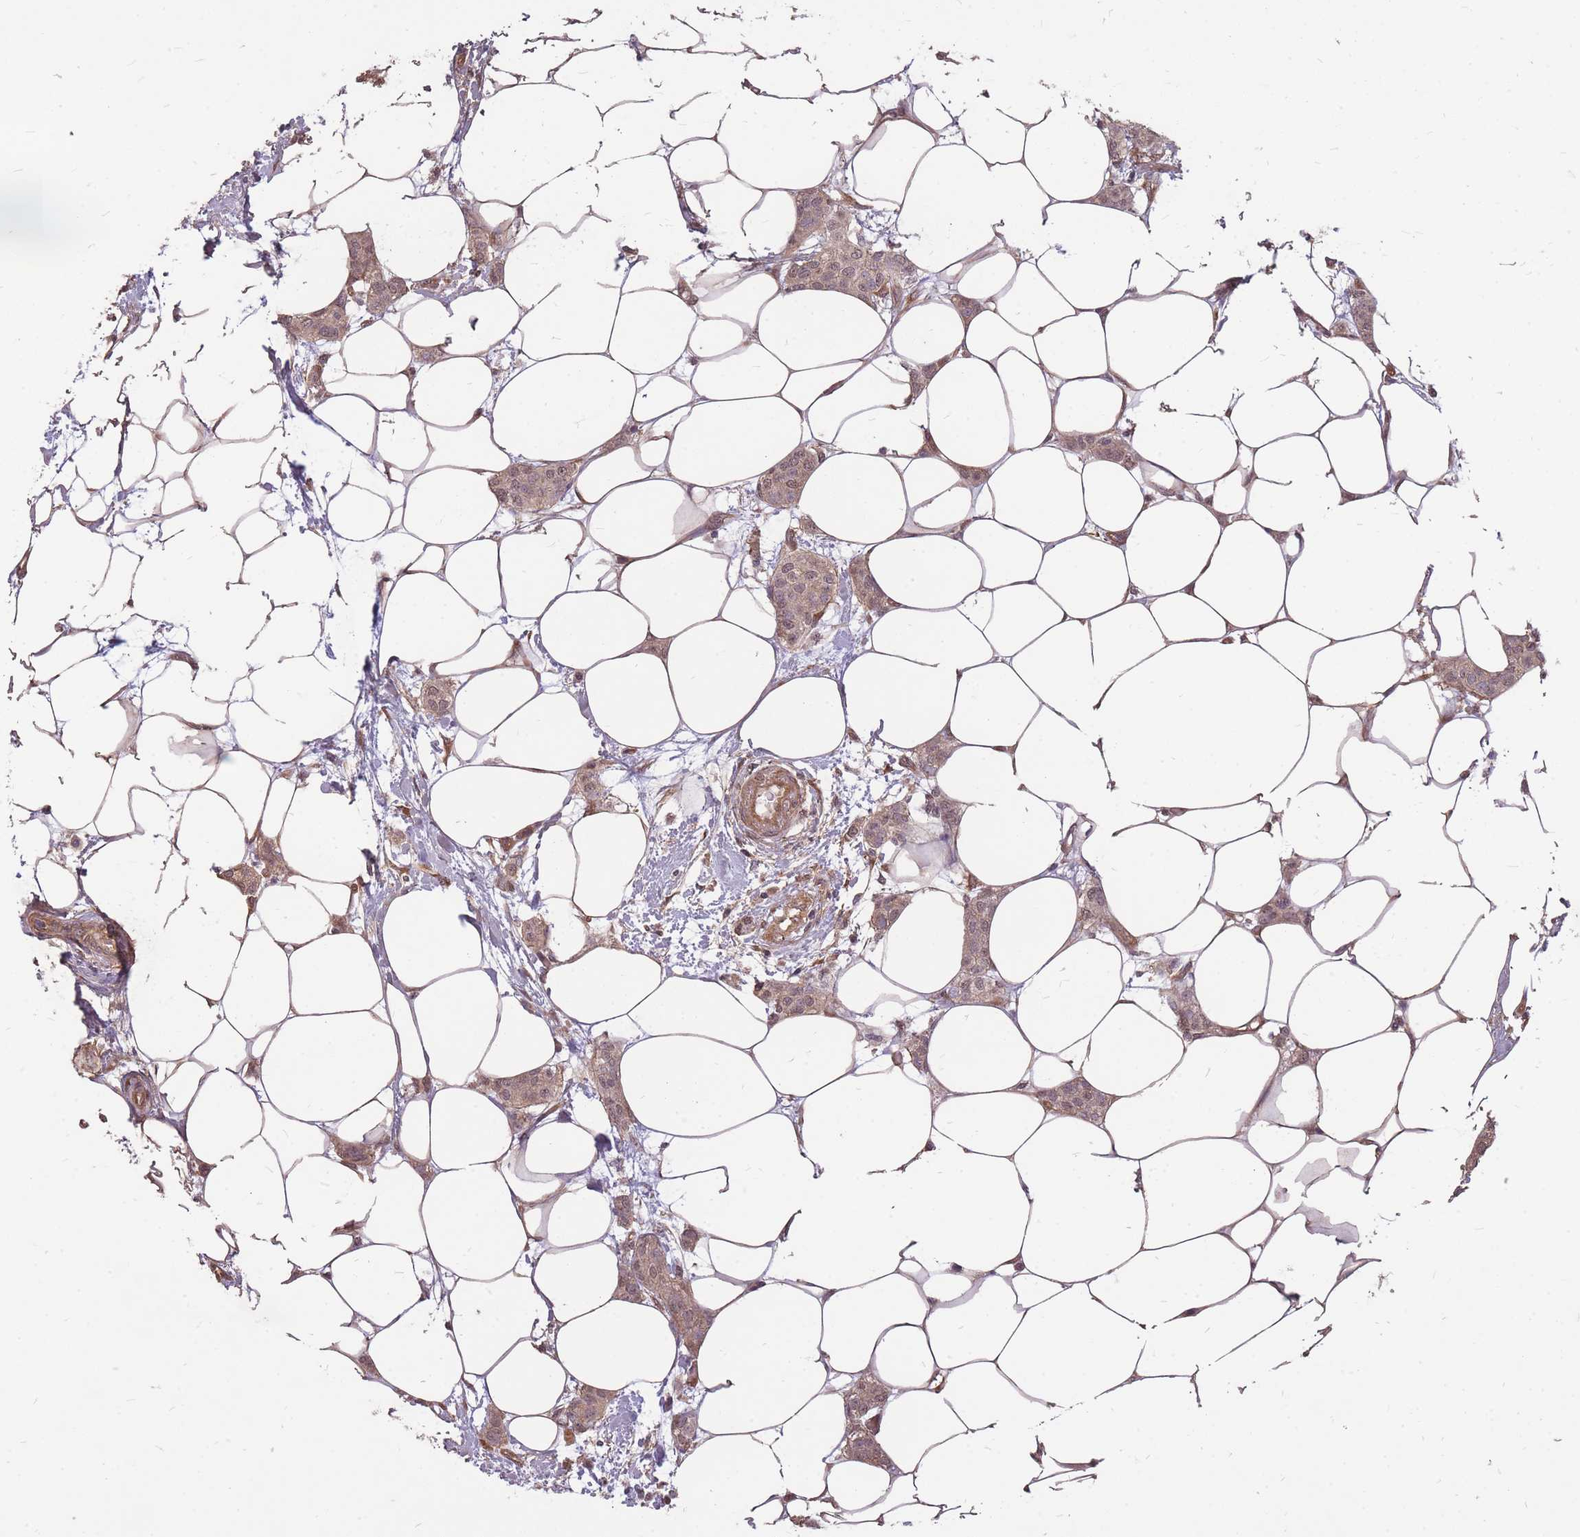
{"staining": {"intensity": "weak", "quantity": ">75%", "location": "cytoplasmic/membranous,nuclear"}, "tissue": "breast cancer", "cell_type": "Tumor cells", "image_type": "cancer", "snomed": [{"axis": "morphology", "description": "Duct carcinoma"}, {"axis": "topography", "description": "Breast"}], "caption": "DAB (3,3'-diaminobenzidine) immunohistochemical staining of breast invasive ductal carcinoma demonstrates weak cytoplasmic/membranous and nuclear protein positivity in about >75% of tumor cells.", "gene": "DYNC1LI2", "patient": {"sex": "female", "age": 72}}